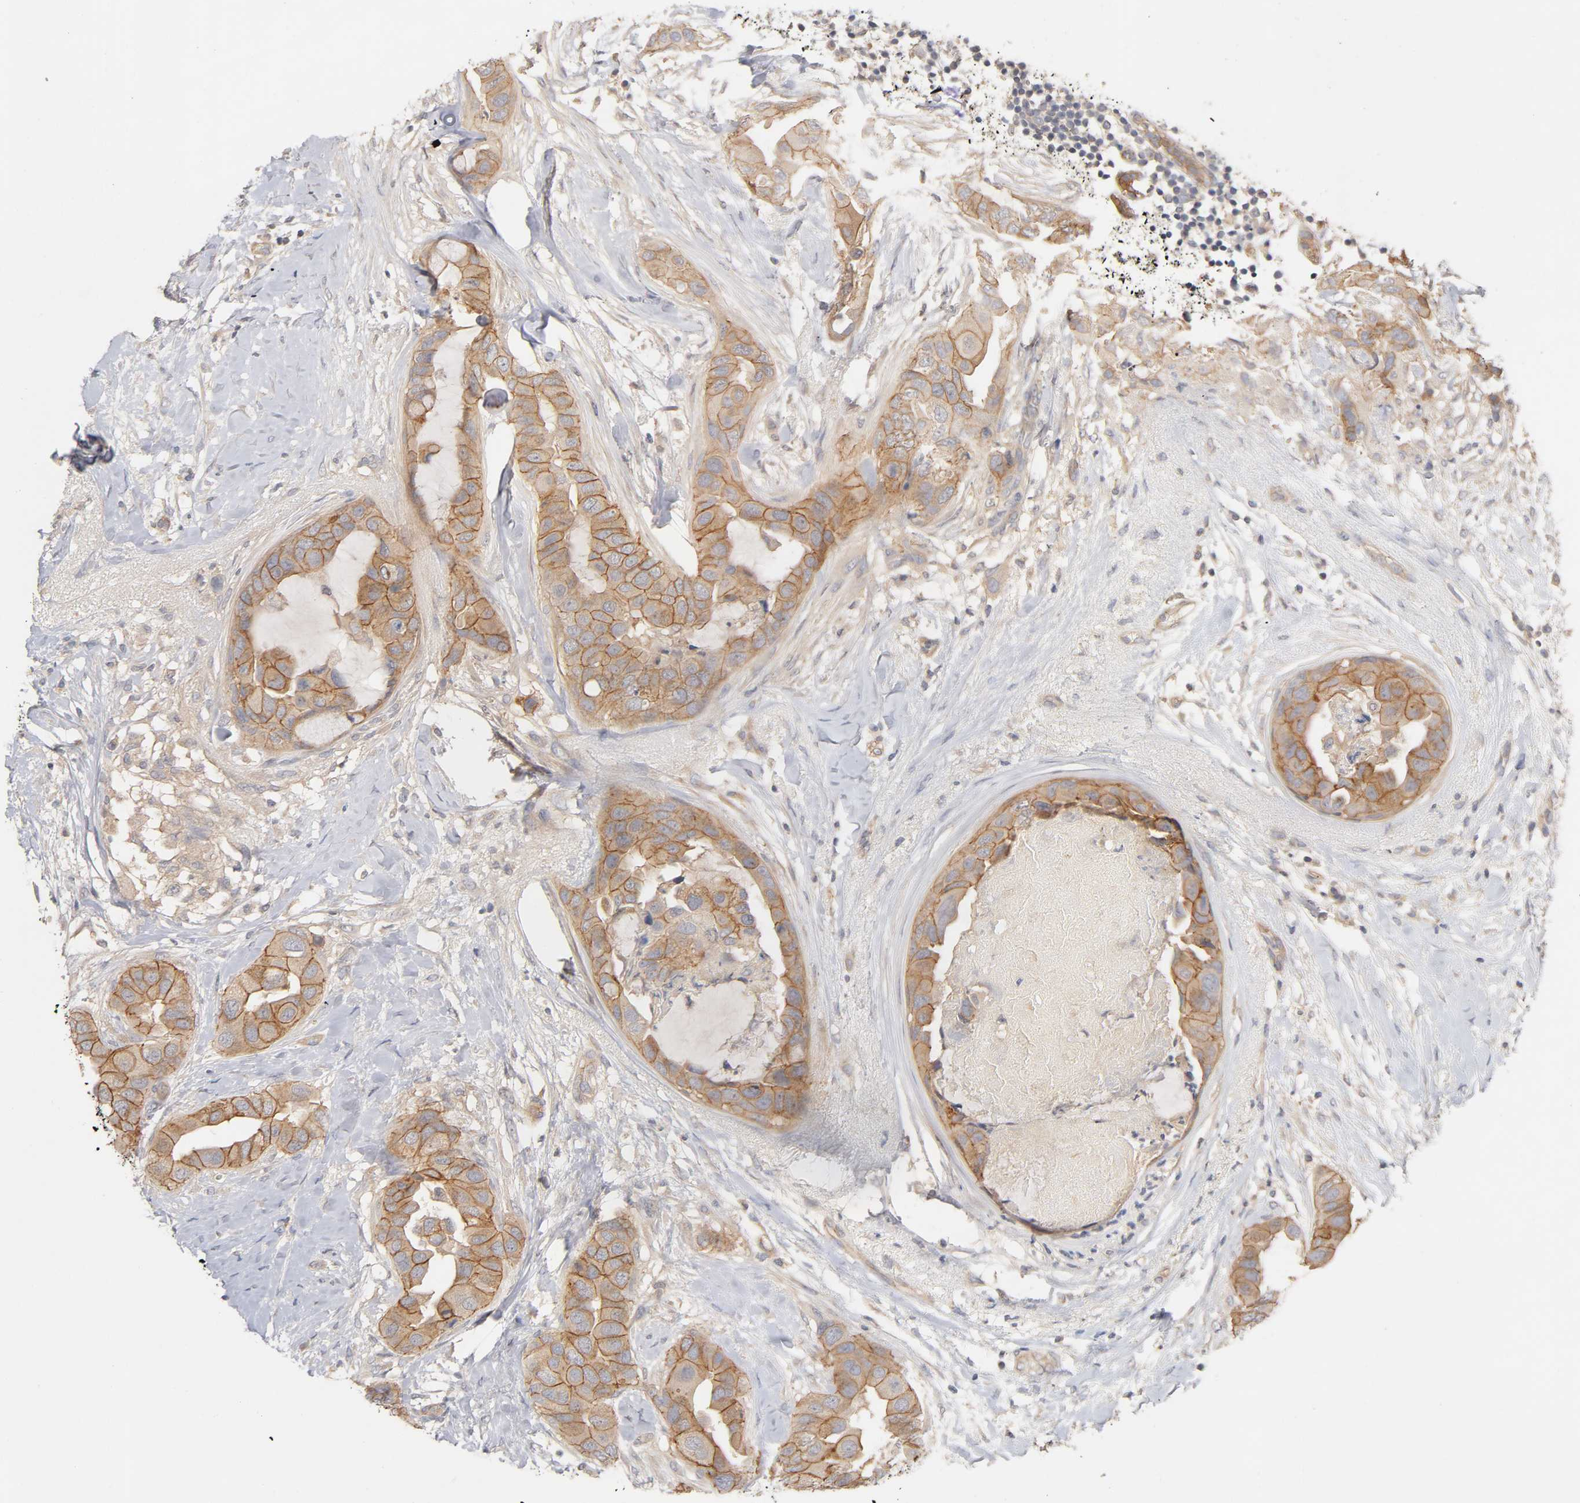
{"staining": {"intensity": "moderate", "quantity": ">75%", "location": "cytoplasmic/membranous"}, "tissue": "breast cancer", "cell_type": "Tumor cells", "image_type": "cancer", "snomed": [{"axis": "morphology", "description": "Duct carcinoma"}, {"axis": "topography", "description": "Breast"}], "caption": "Moderate cytoplasmic/membranous staining for a protein is seen in about >75% of tumor cells of breast intraductal carcinoma using immunohistochemistry (IHC).", "gene": "PDZD11", "patient": {"sex": "female", "age": 40}}